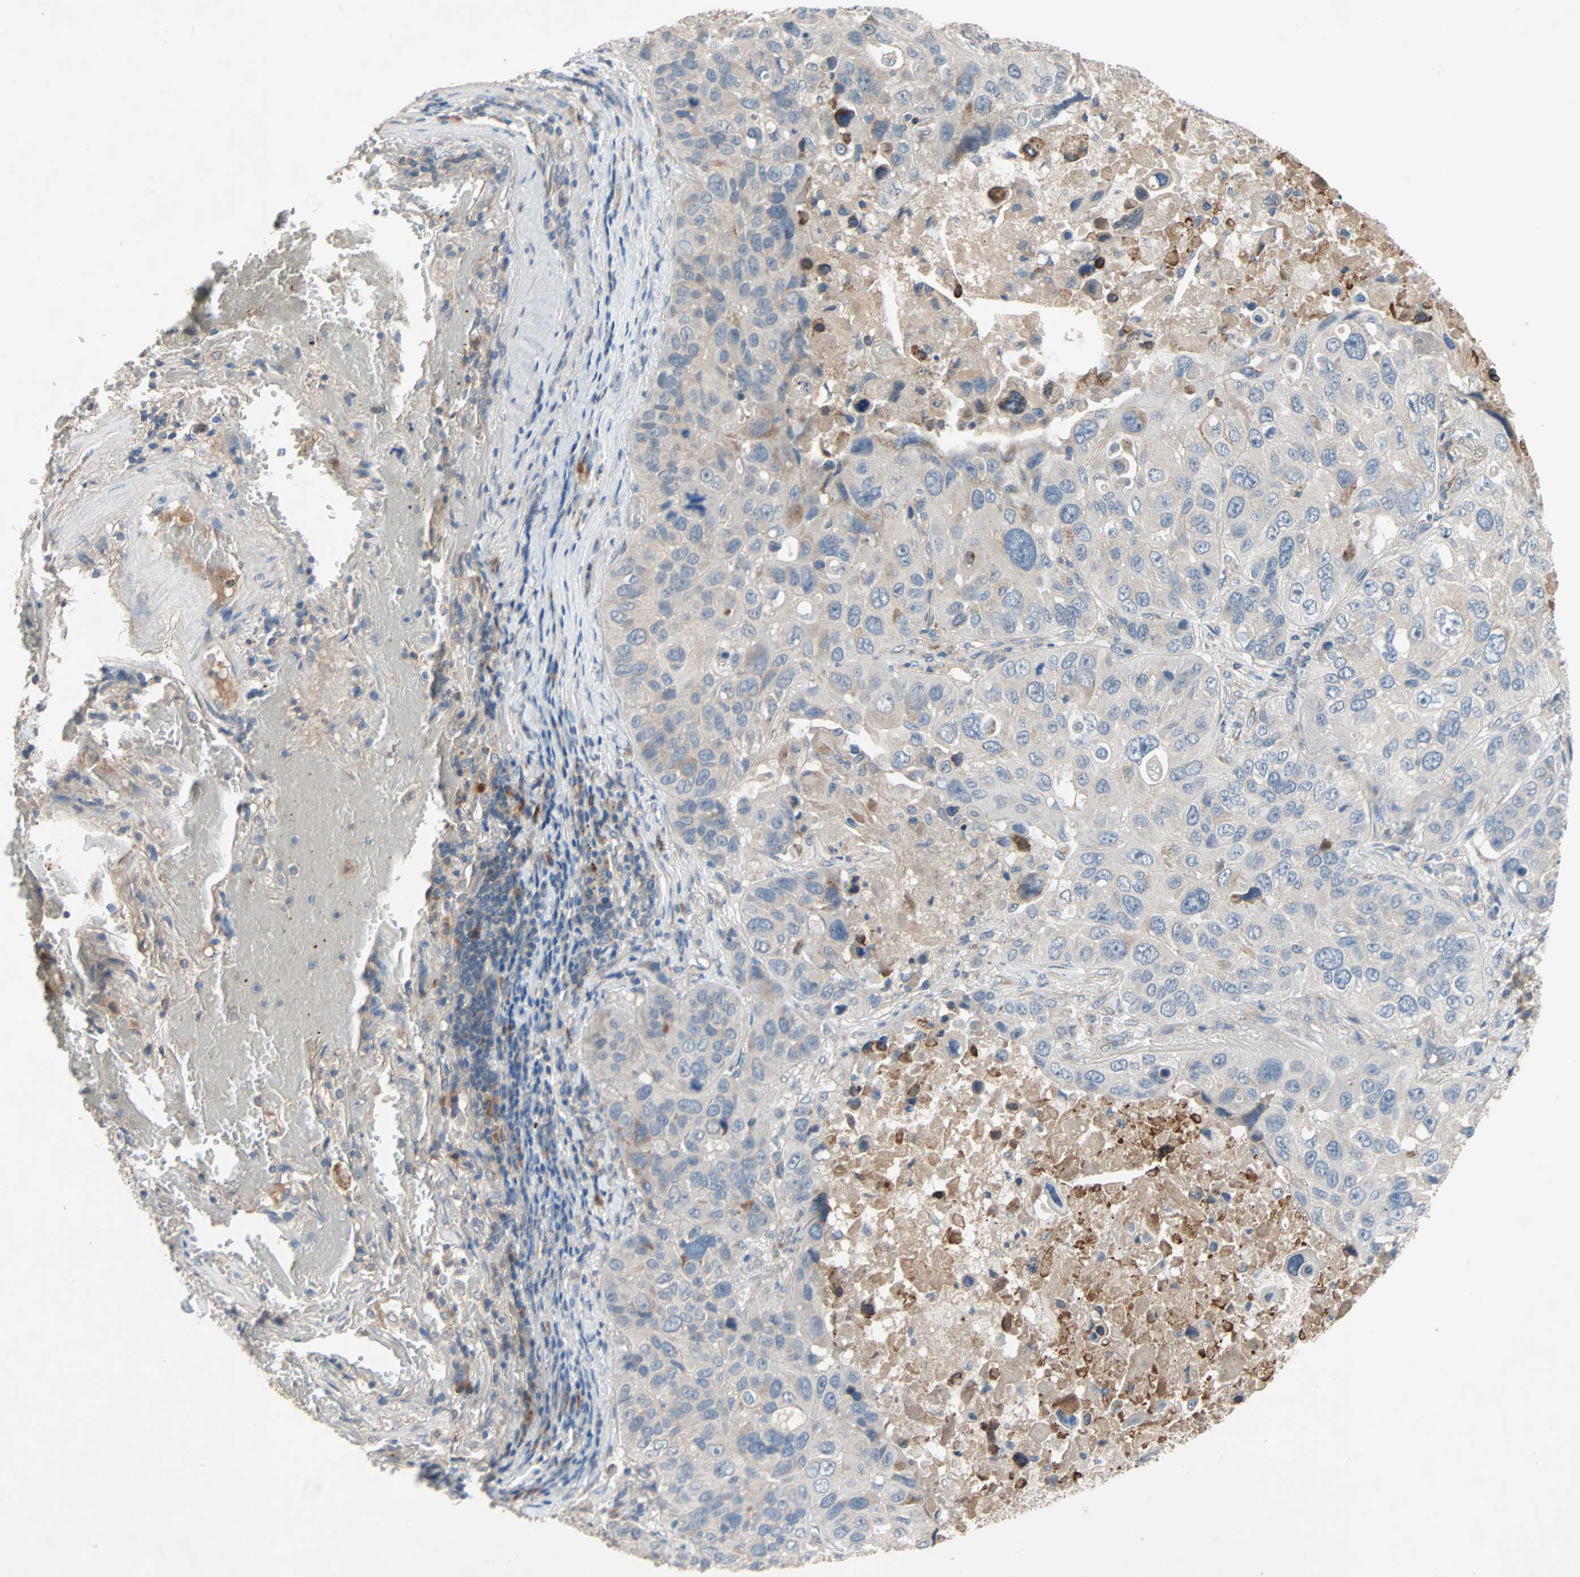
{"staining": {"intensity": "weak", "quantity": "25%-75%", "location": "cytoplasmic/membranous"}, "tissue": "lung cancer", "cell_type": "Tumor cells", "image_type": "cancer", "snomed": [{"axis": "morphology", "description": "Squamous cell carcinoma, NOS"}, {"axis": "topography", "description": "Lung"}], "caption": "Lung cancer (squamous cell carcinoma) was stained to show a protein in brown. There is low levels of weak cytoplasmic/membranous positivity in about 25%-75% of tumor cells. (DAB (3,3'-diaminobenzidine) IHC with brightfield microscopy, high magnification).", "gene": "XYLT1", "patient": {"sex": "male", "age": 57}}